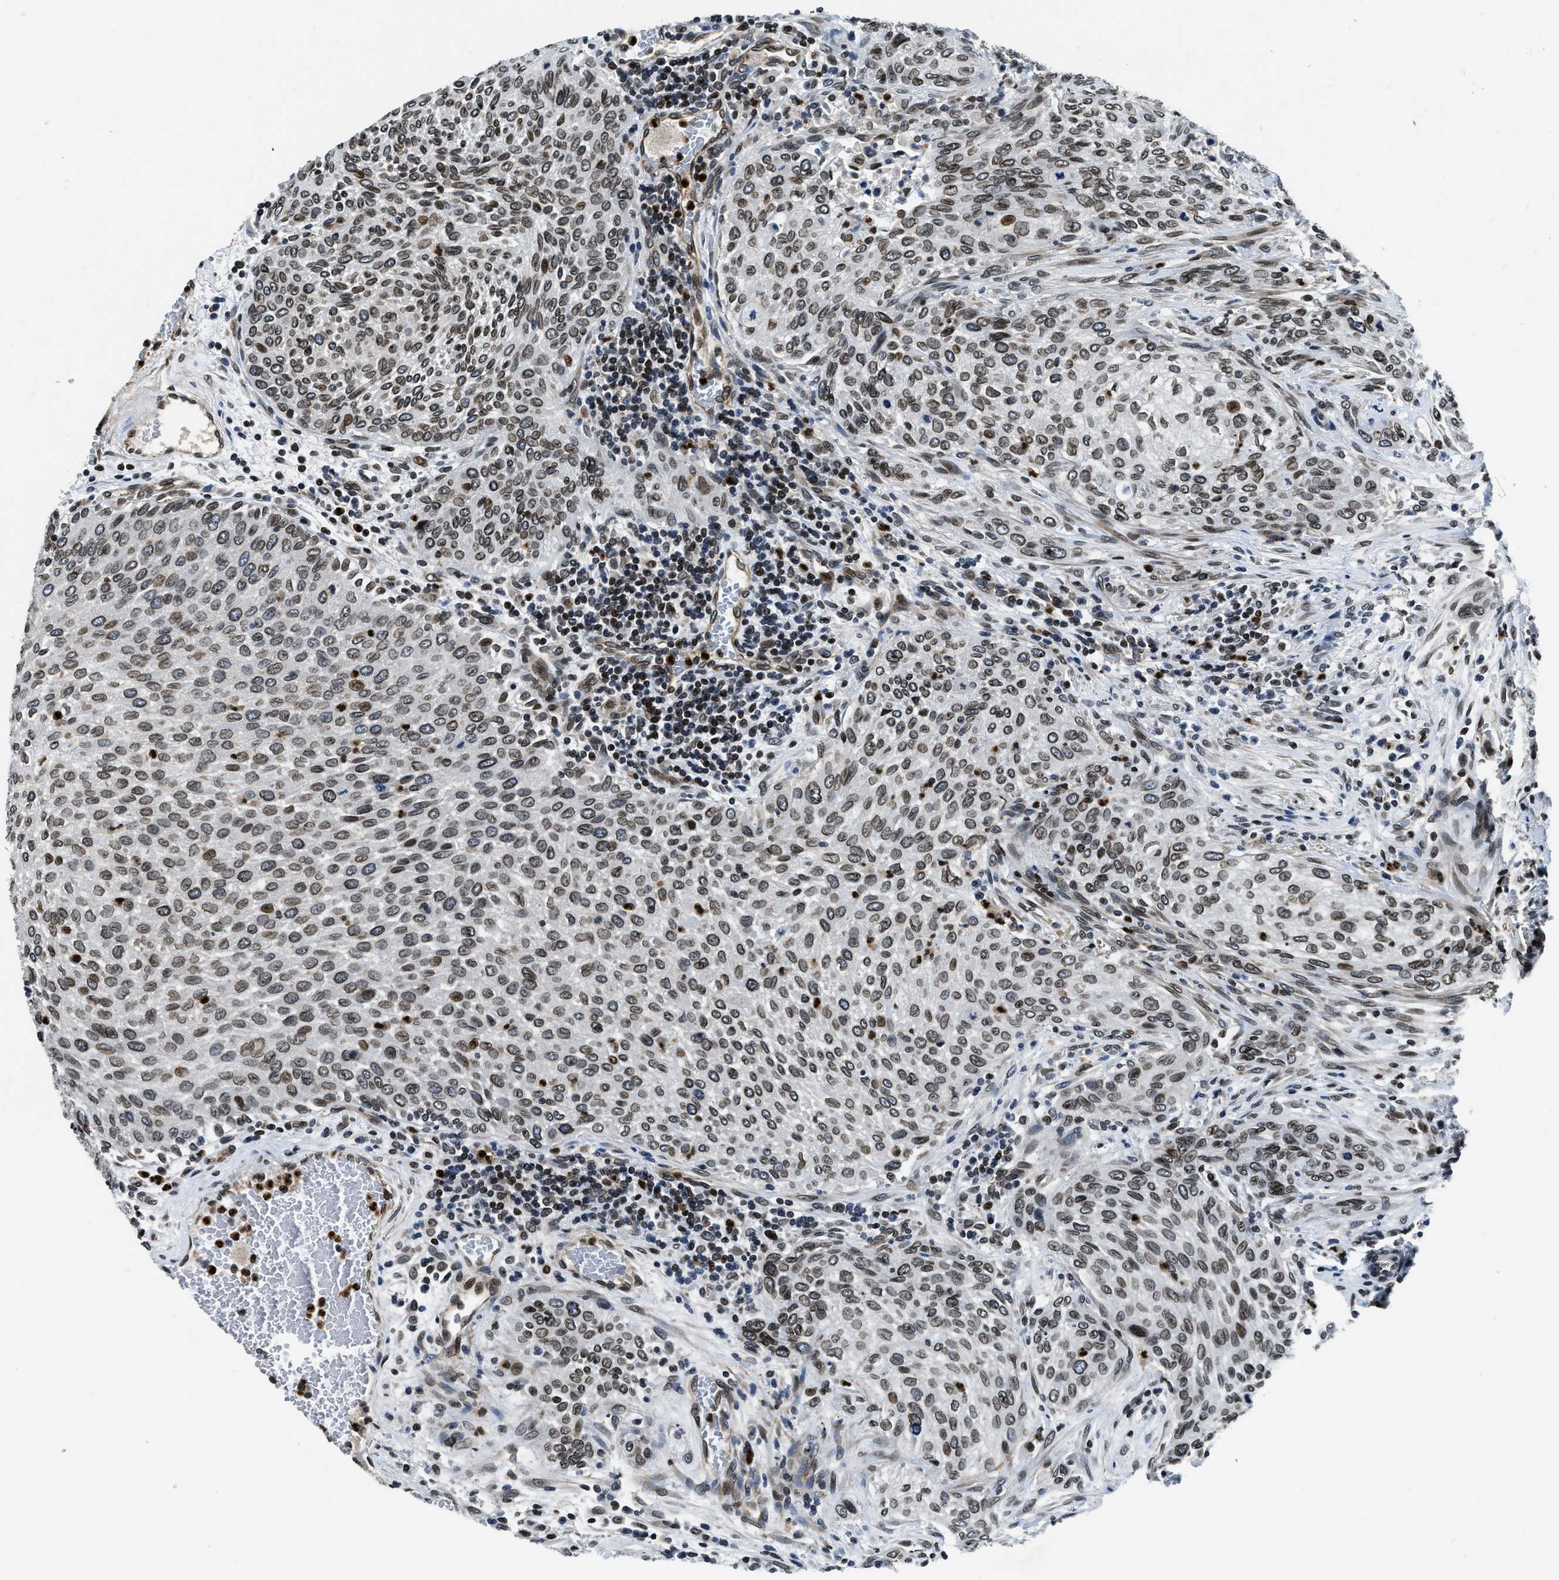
{"staining": {"intensity": "moderate", "quantity": ">75%", "location": "nuclear"}, "tissue": "urothelial cancer", "cell_type": "Tumor cells", "image_type": "cancer", "snomed": [{"axis": "morphology", "description": "Urothelial carcinoma, Low grade"}, {"axis": "morphology", "description": "Urothelial carcinoma, High grade"}, {"axis": "topography", "description": "Urinary bladder"}], "caption": "Immunohistochemistry histopathology image of neoplastic tissue: urothelial carcinoma (low-grade) stained using immunohistochemistry (IHC) displays medium levels of moderate protein expression localized specifically in the nuclear of tumor cells, appearing as a nuclear brown color.", "gene": "ZC3HC1", "patient": {"sex": "male", "age": 35}}